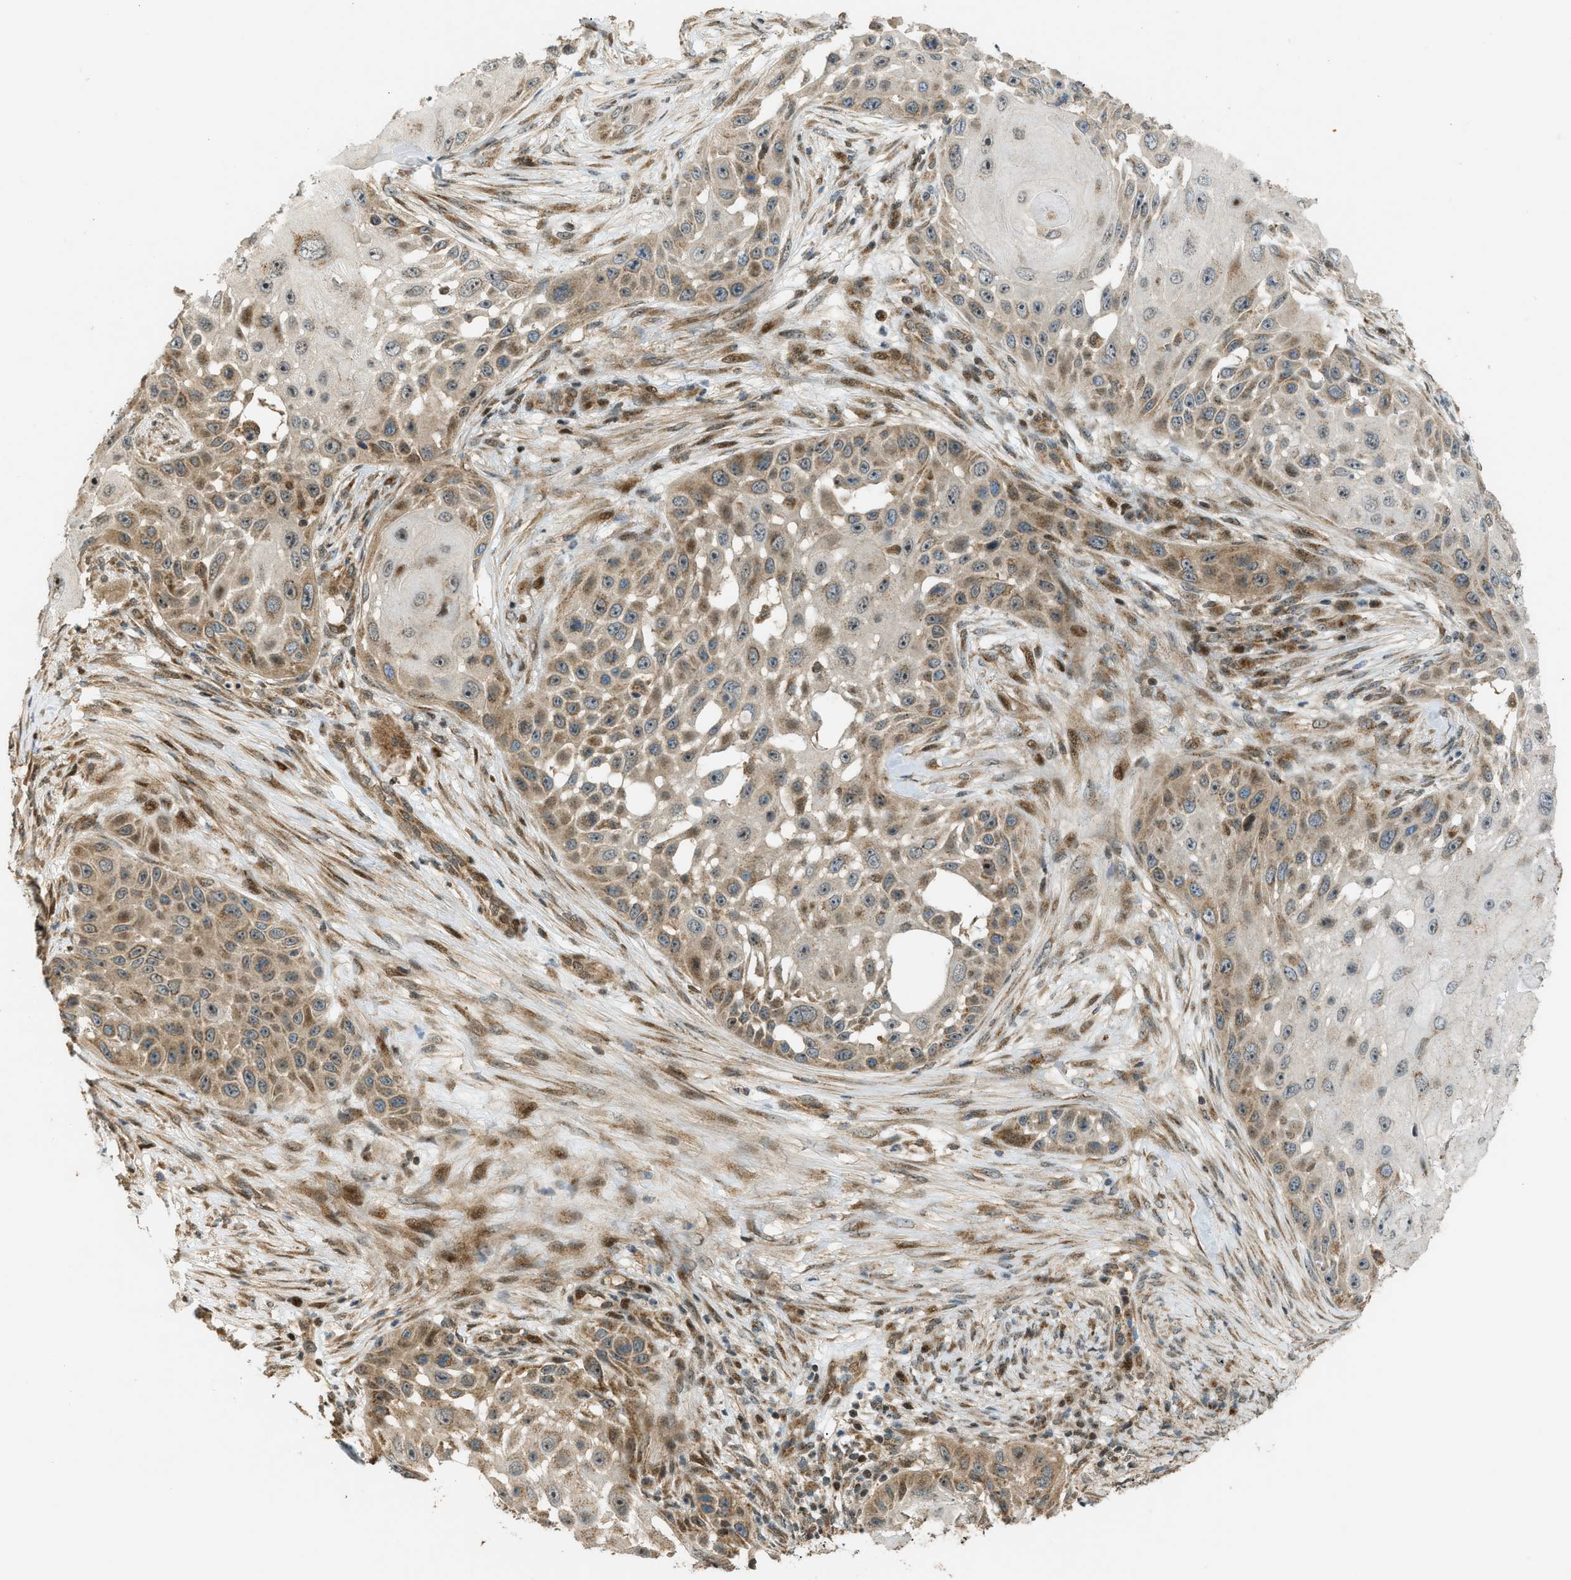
{"staining": {"intensity": "moderate", "quantity": ">75%", "location": "cytoplasmic/membranous"}, "tissue": "skin cancer", "cell_type": "Tumor cells", "image_type": "cancer", "snomed": [{"axis": "morphology", "description": "Squamous cell carcinoma, NOS"}, {"axis": "topography", "description": "Skin"}], "caption": "High-magnification brightfield microscopy of skin cancer (squamous cell carcinoma) stained with DAB (brown) and counterstained with hematoxylin (blue). tumor cells exhibit moderate cytoplasmic/membranous positivity is appreciated in about>75% of cells. Immunohistochemistry (ihc) stains the protein in brown and the nuclei are stained blue.", "gene": "CCDC186", "patient": {"sex": "female", "age": 44}}